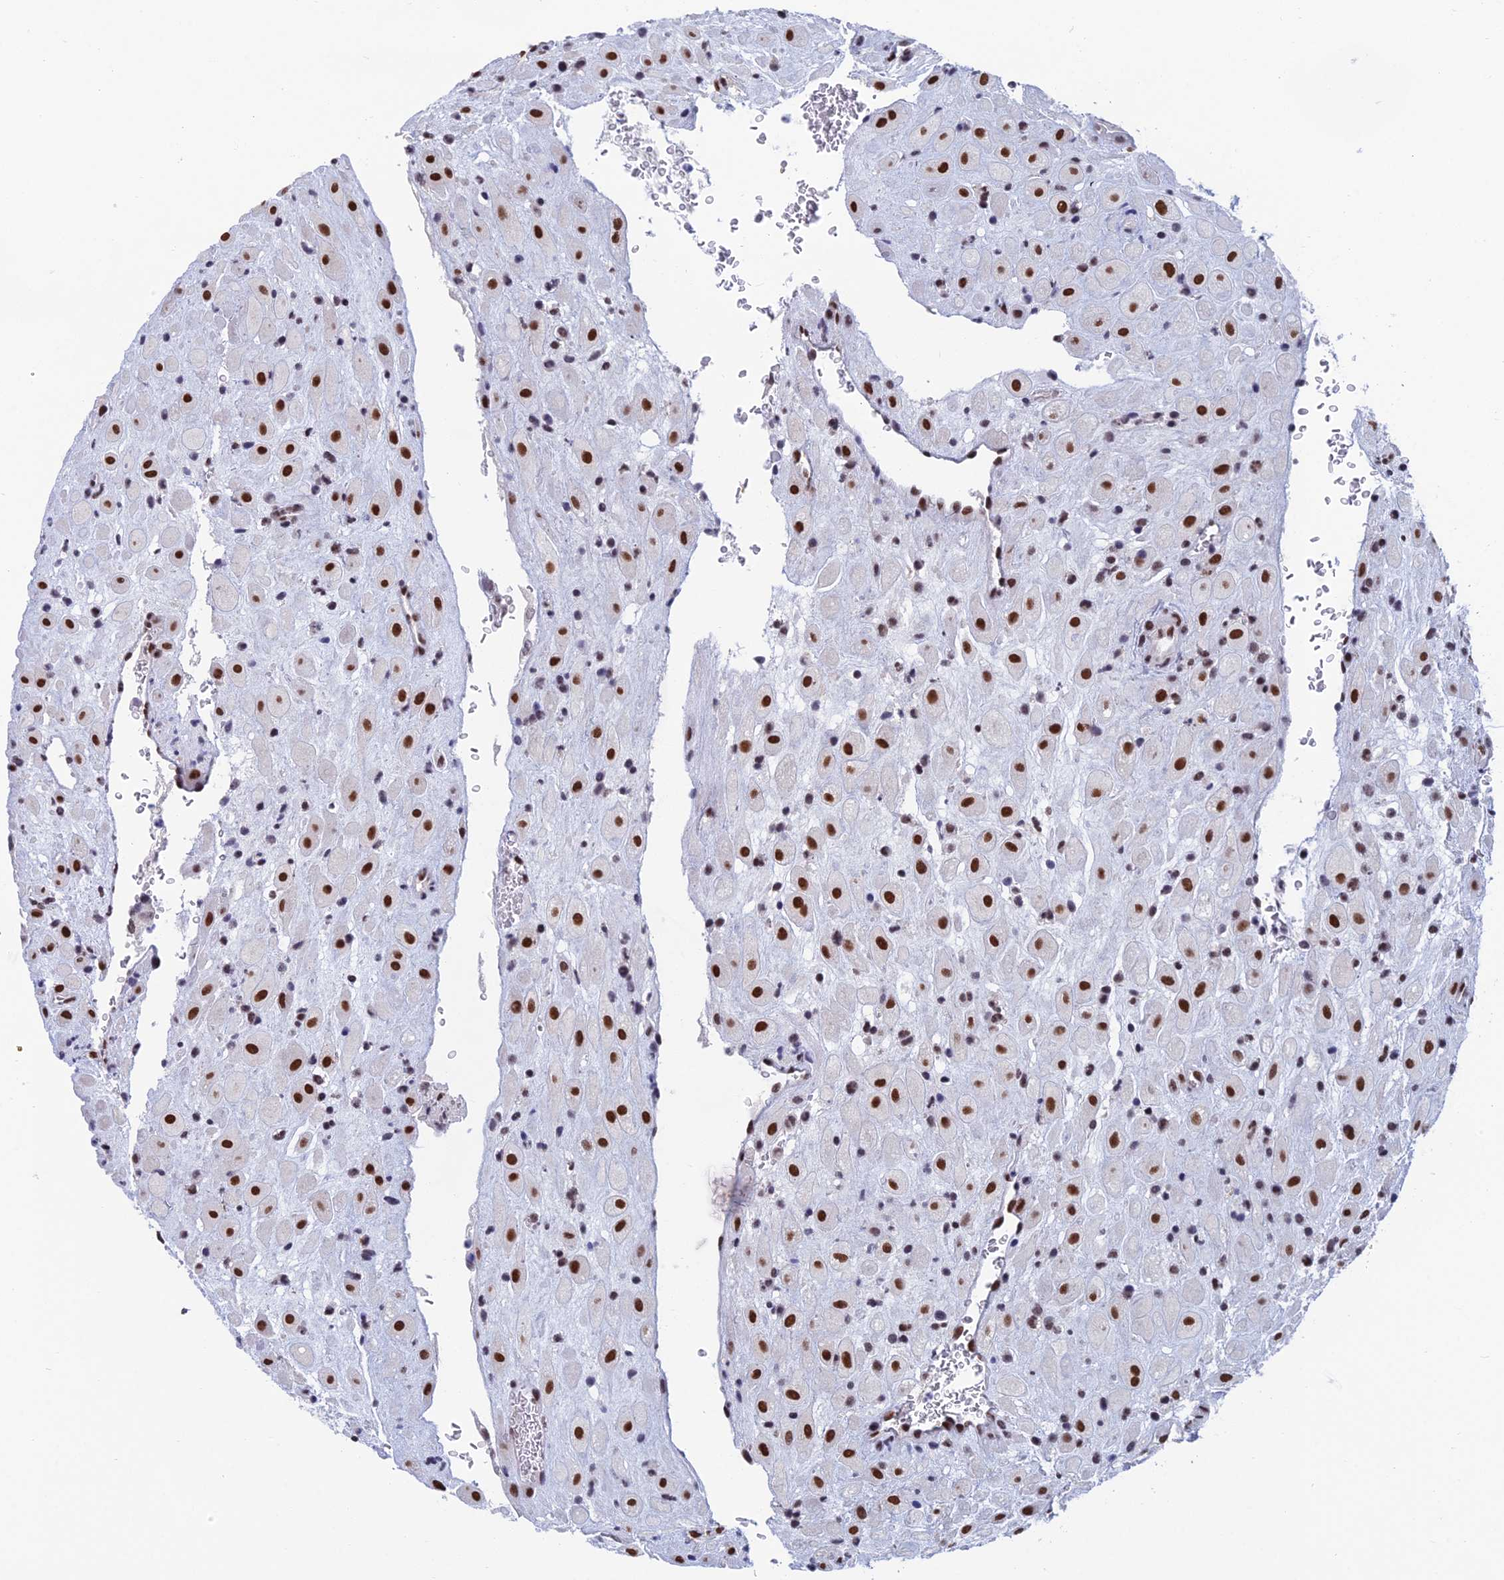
{"staining": {"intensity": "strong", "quantity": ">75%", "location": "nuclear"}, "tissue": "placenta", "cell_type": "Decidual cells", "image_type": "normal", "snomed": [{"axis": "morphology", "description": "Normal tissue, NOS"}, {"axis": "topography", "description": "Placenta"}], "caption": "A brown stain highlights strong nuclear staining of a protein in decidual cells of normal placenta.", "gene": "NABP2", "patient": {"sex": "female", "age": 35}}